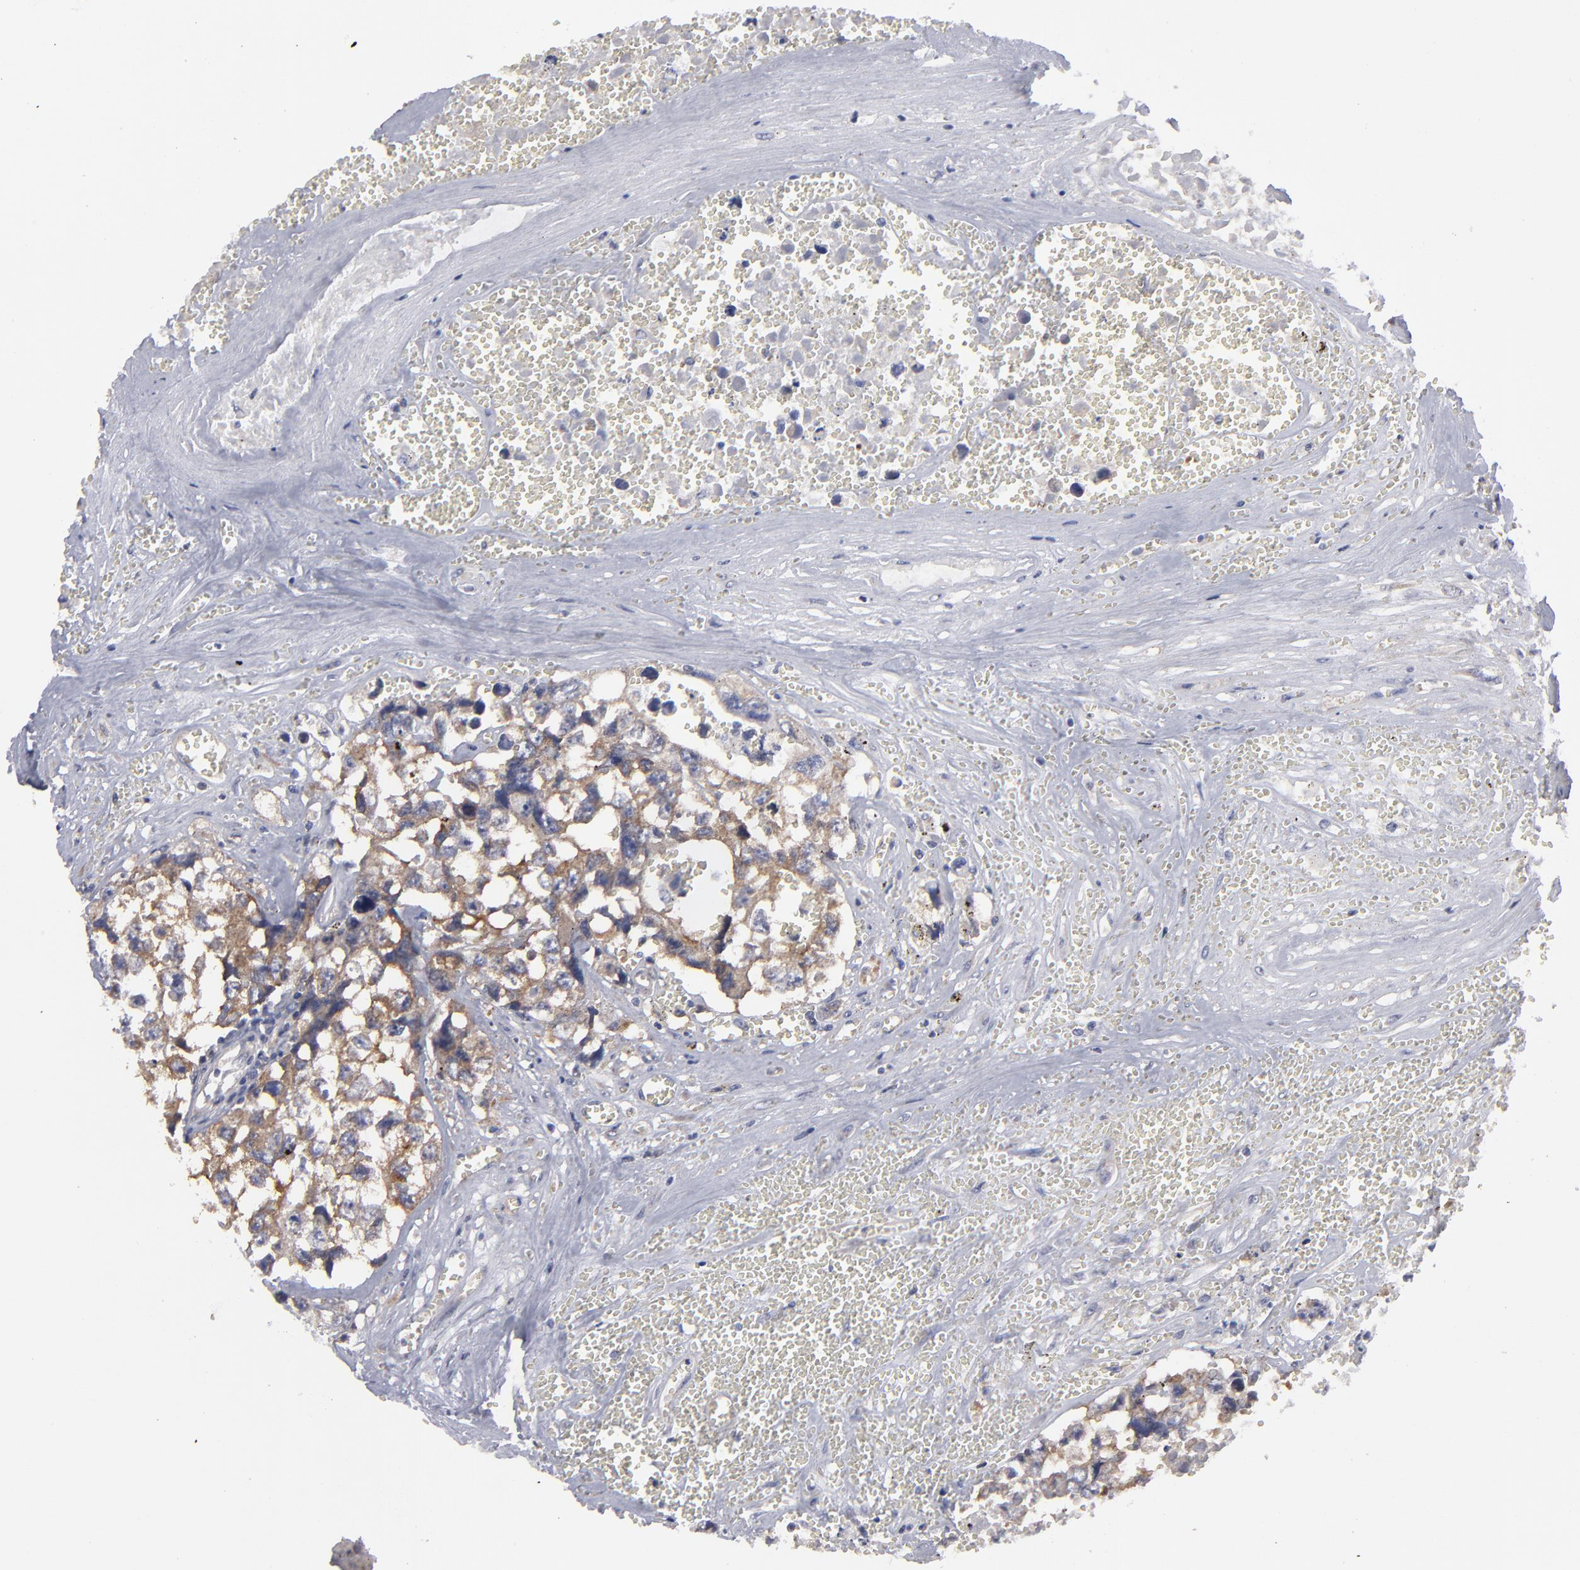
{"staining": {"intensity": "moderate", "quantity": ">75%", "location": "cytoplasmic/membranous"}, "tissue": "testis cancer", "cell_type": "Tumor cells", "image_type": "cancer", "snomed": [{"axis": "morphology", "description": "Carcinoma, Embryonal, NOS"}, {"axis": "topography", "description": "Testis"}], "caption": "This is a photomicrograph of immunohistochemistry staining of testis cancer, which shows moderate positivity in the cytoplasmic/membranous of tumor cells.", "gene": "CEP97", "patient": {"sex": "male", "age": 31}}